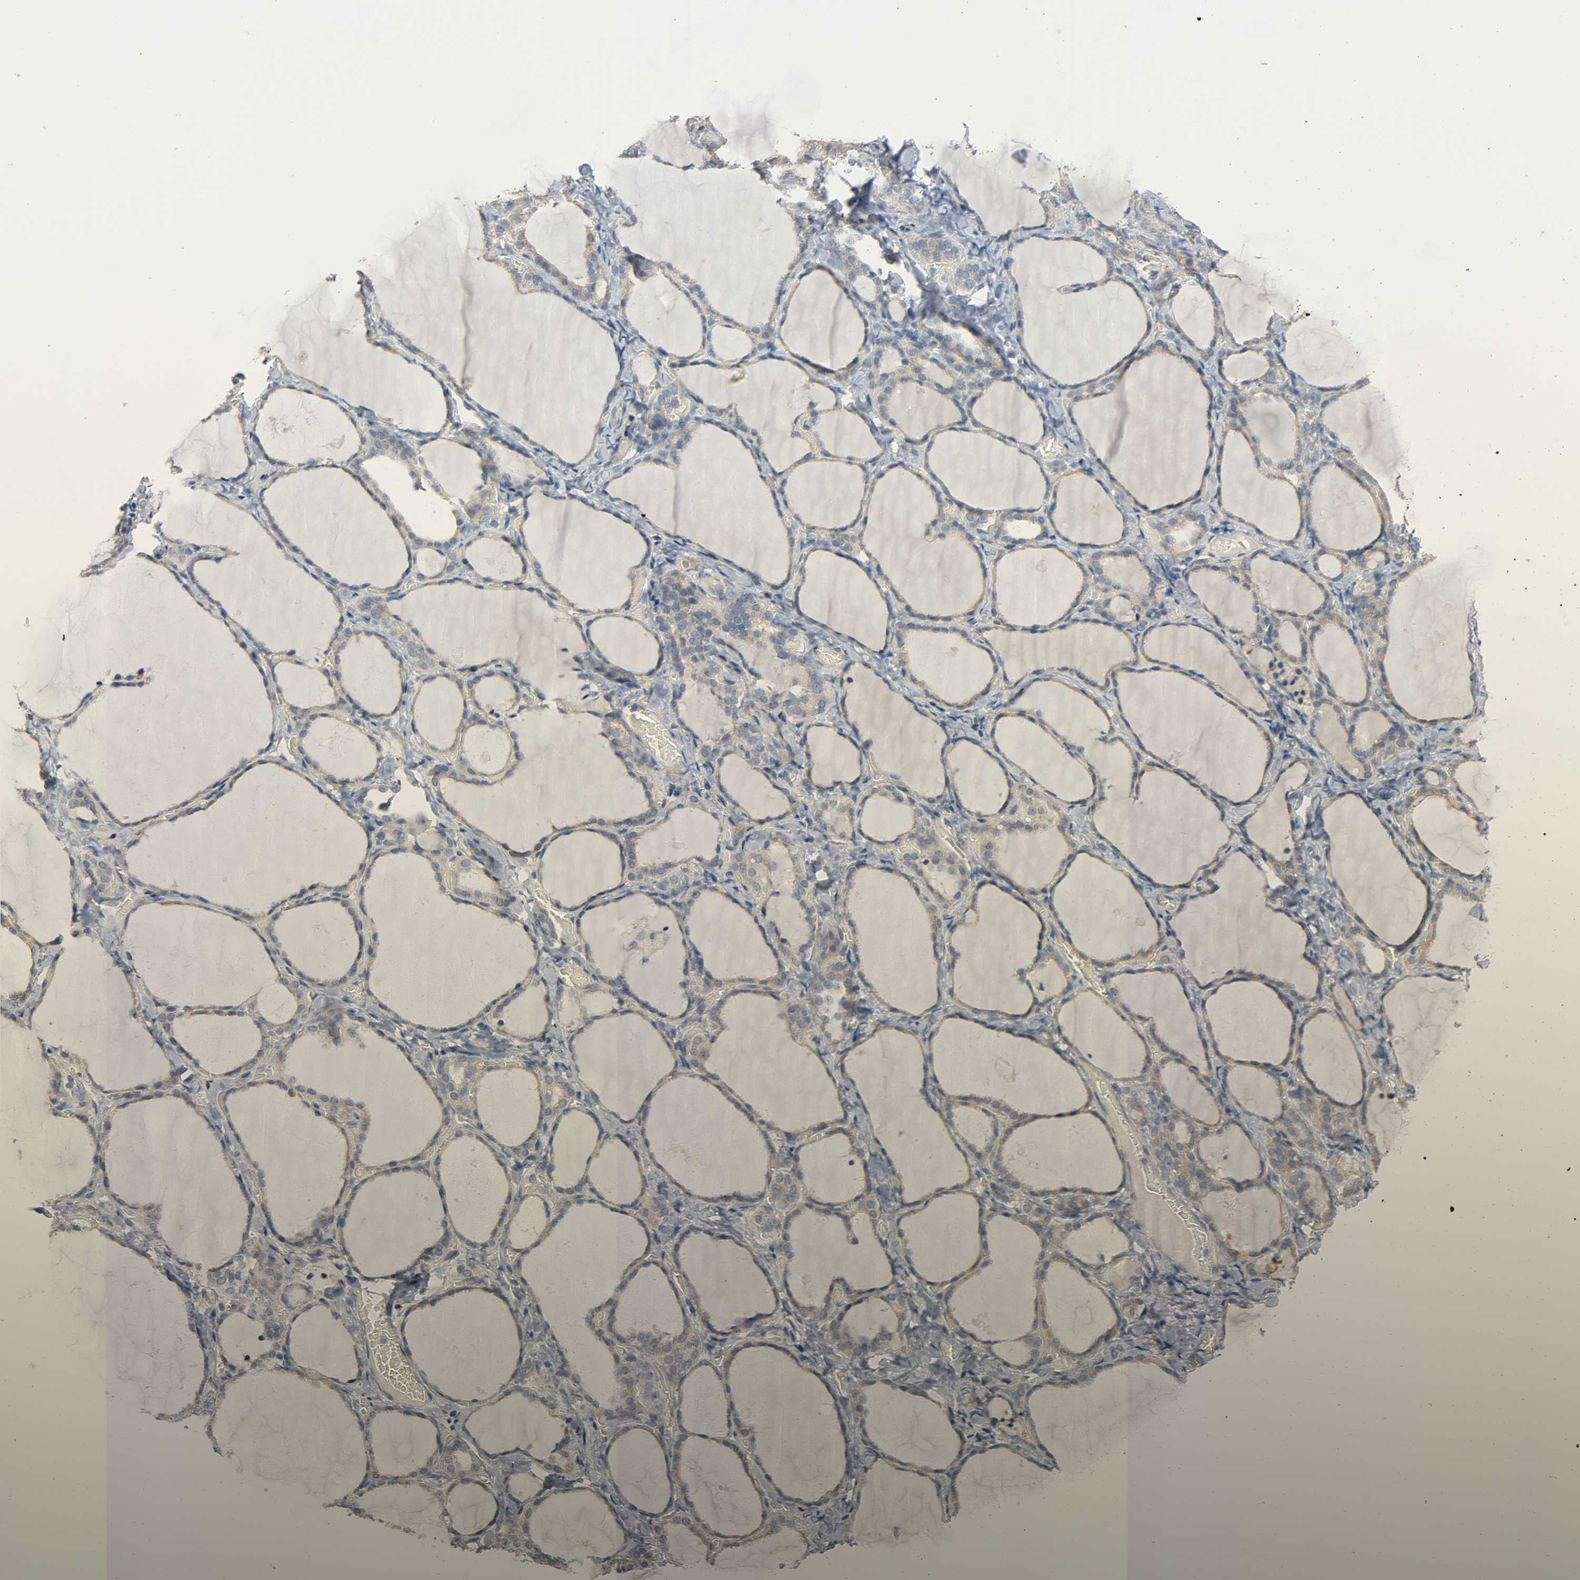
{"staining": {"intensity": "weak", "quantity": ">75%", "location": "cytoplasmic/membranous"}, "tissue": "thyroid gland", "cell_type": "Glandular cells", "image_type": "normal", "snomed": [{"axis": "morphology", "description": "Normal tissue, NOS"}, {"axis": "morphology", "description": "Papillary adenocarcinoma, NOS"}, {"axis": "topography", "description": "Thyroid gland"}], "caption": "Human thyroid gland stained for a protein (brown) exhibits weak cytoplasmic/membranous positive expression in about >75% of glandular cells.", "gene": "LIMCH1", "patient": {"sex": "female", "age": 30}}